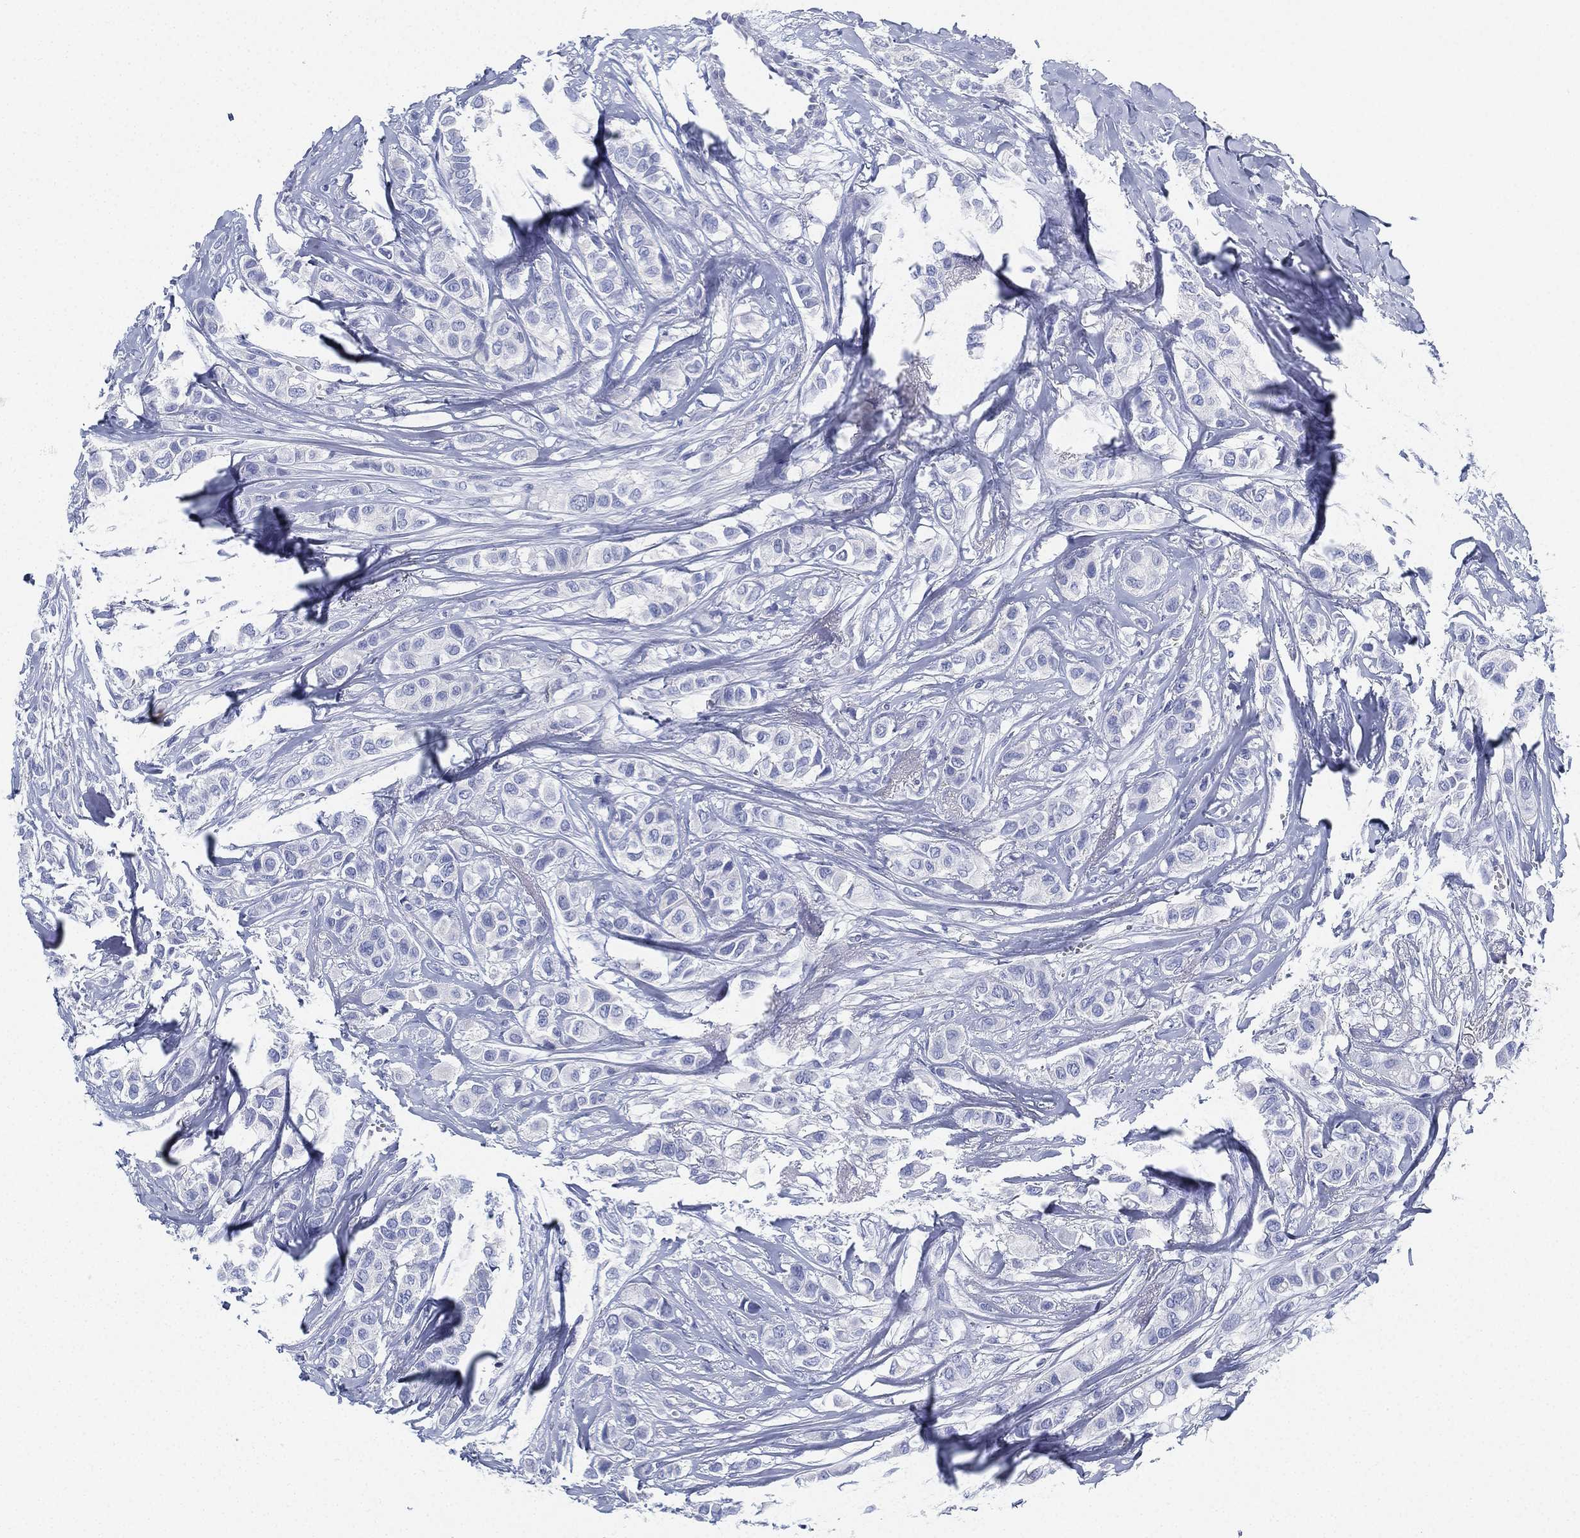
{"staining": {"intensity": "negative", "quantity": "none", "location": "none"}, "tissue": "breast cancer", "cell_type": "Tumor cells", "image_type": "cancer", "snomed": [{"axis": "morphology", "description": "Duct carcinoma"}, {"axis": "topography", "description": "Breast"}], "caption": "High power microscopy histopathology image of an IHC photomicrograph of breast cancer (invasive ductal carcinoma), revealing no significant positivity in tumor cells.", "gene": "DEFB121", "patient": {"sex": "female", "age": 85}}